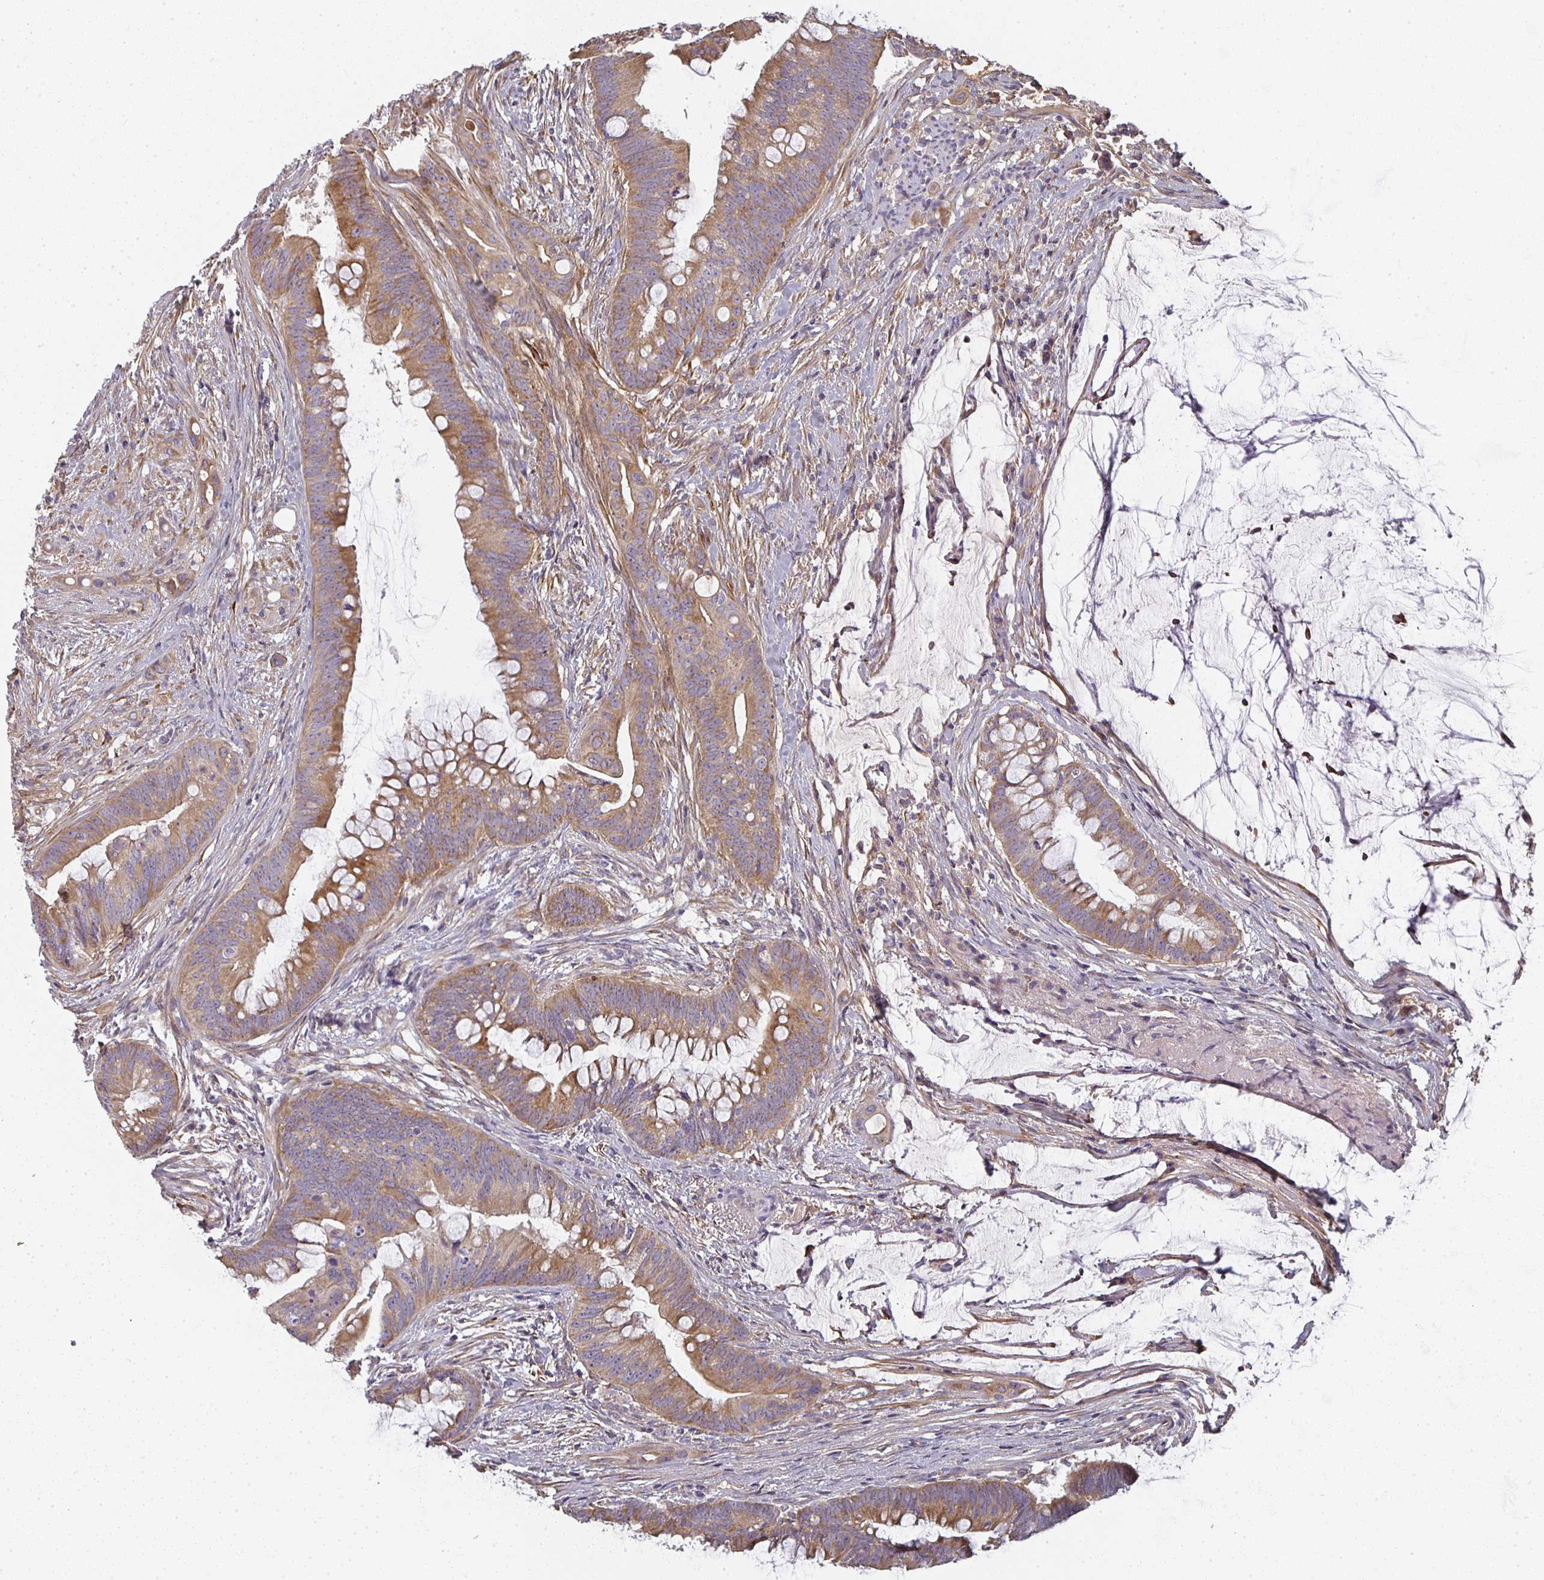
{"staining": {"intensity": "moderate", "quantity": ">75%", "location": "cytoplasmic/membranous"}, "tissue": "colorectal cancer", "cell_type": "Tumor cells", "image_type": "cancer", "snomed": [{"axis": "morphology", "description": "Adenocarcinoma, NOS"}, {"axis": "topography", "description": "Colon"}], "caption": "Immunohistochemical staining of human colorectal cancer (adenocarcinoma) displays medium levels of moderate cytoplasmic/membranous staining in about >75% of tumor cells.", "gene": "CTHRC1", "patient": {"sex": "male", "age": 62}}